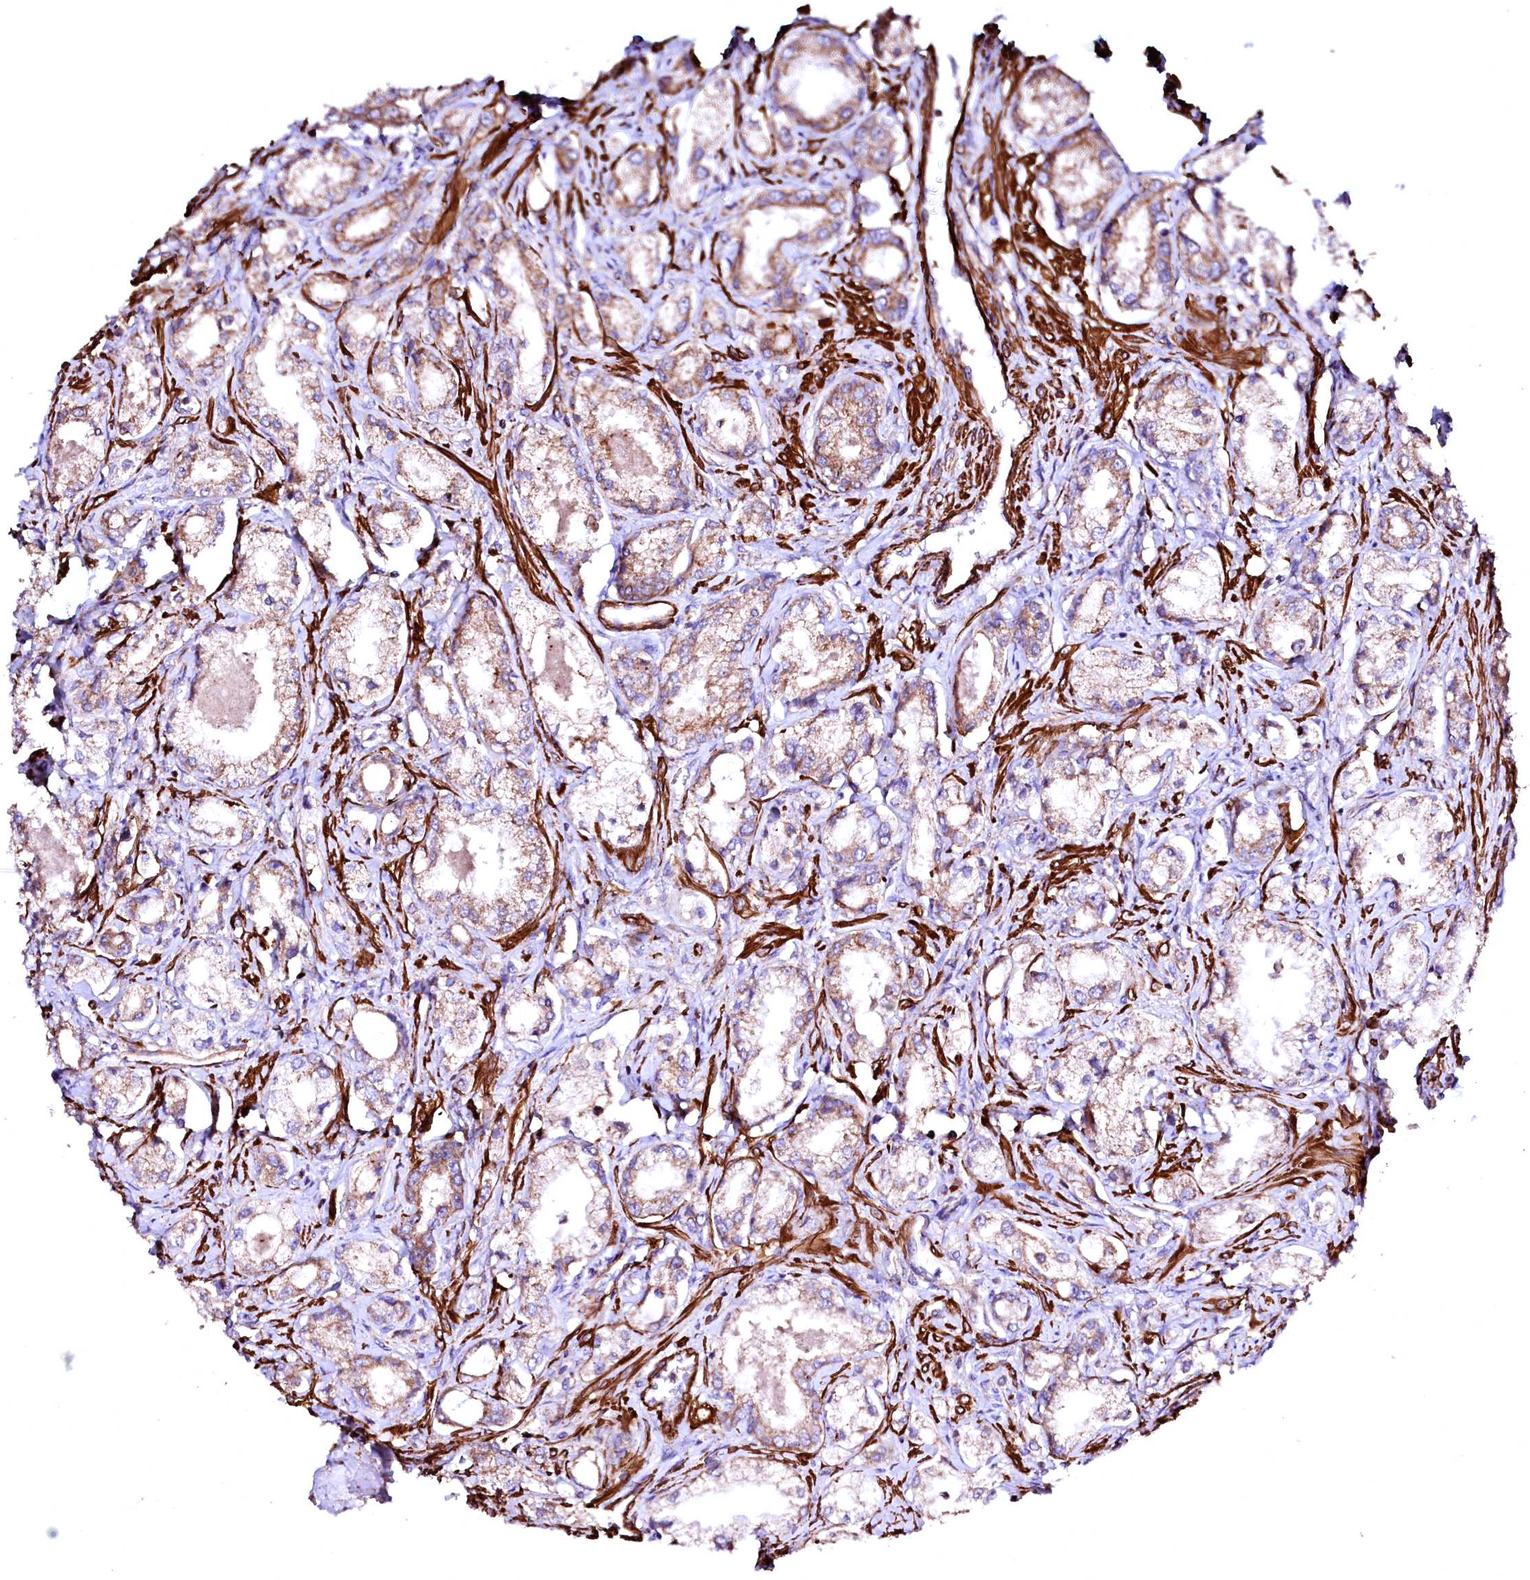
{"staining": {"intensity": "moderate", "quantity": ">75%", "location": "cytoplasmic/membranous"}, "tissue": "prostate cancer", "cell_type": "Tumor cells", "image_type": "cancer", "snomed": [{"axis": "morphology", "description": "Adenocarcinoma, Low grade"}, {"axis": "topography", "description": "Prostate"}], "caption": "Brown immunohistochemical staining in human prostate cancer exhibits moderate cytoplasmic/membranous expression in about >75% of tumor cells. Ihc stains the protein of interest in brown and the nuclei are stained blue.", "gene": "GPR176", "patient": {"sex": "male", "age": 68}}